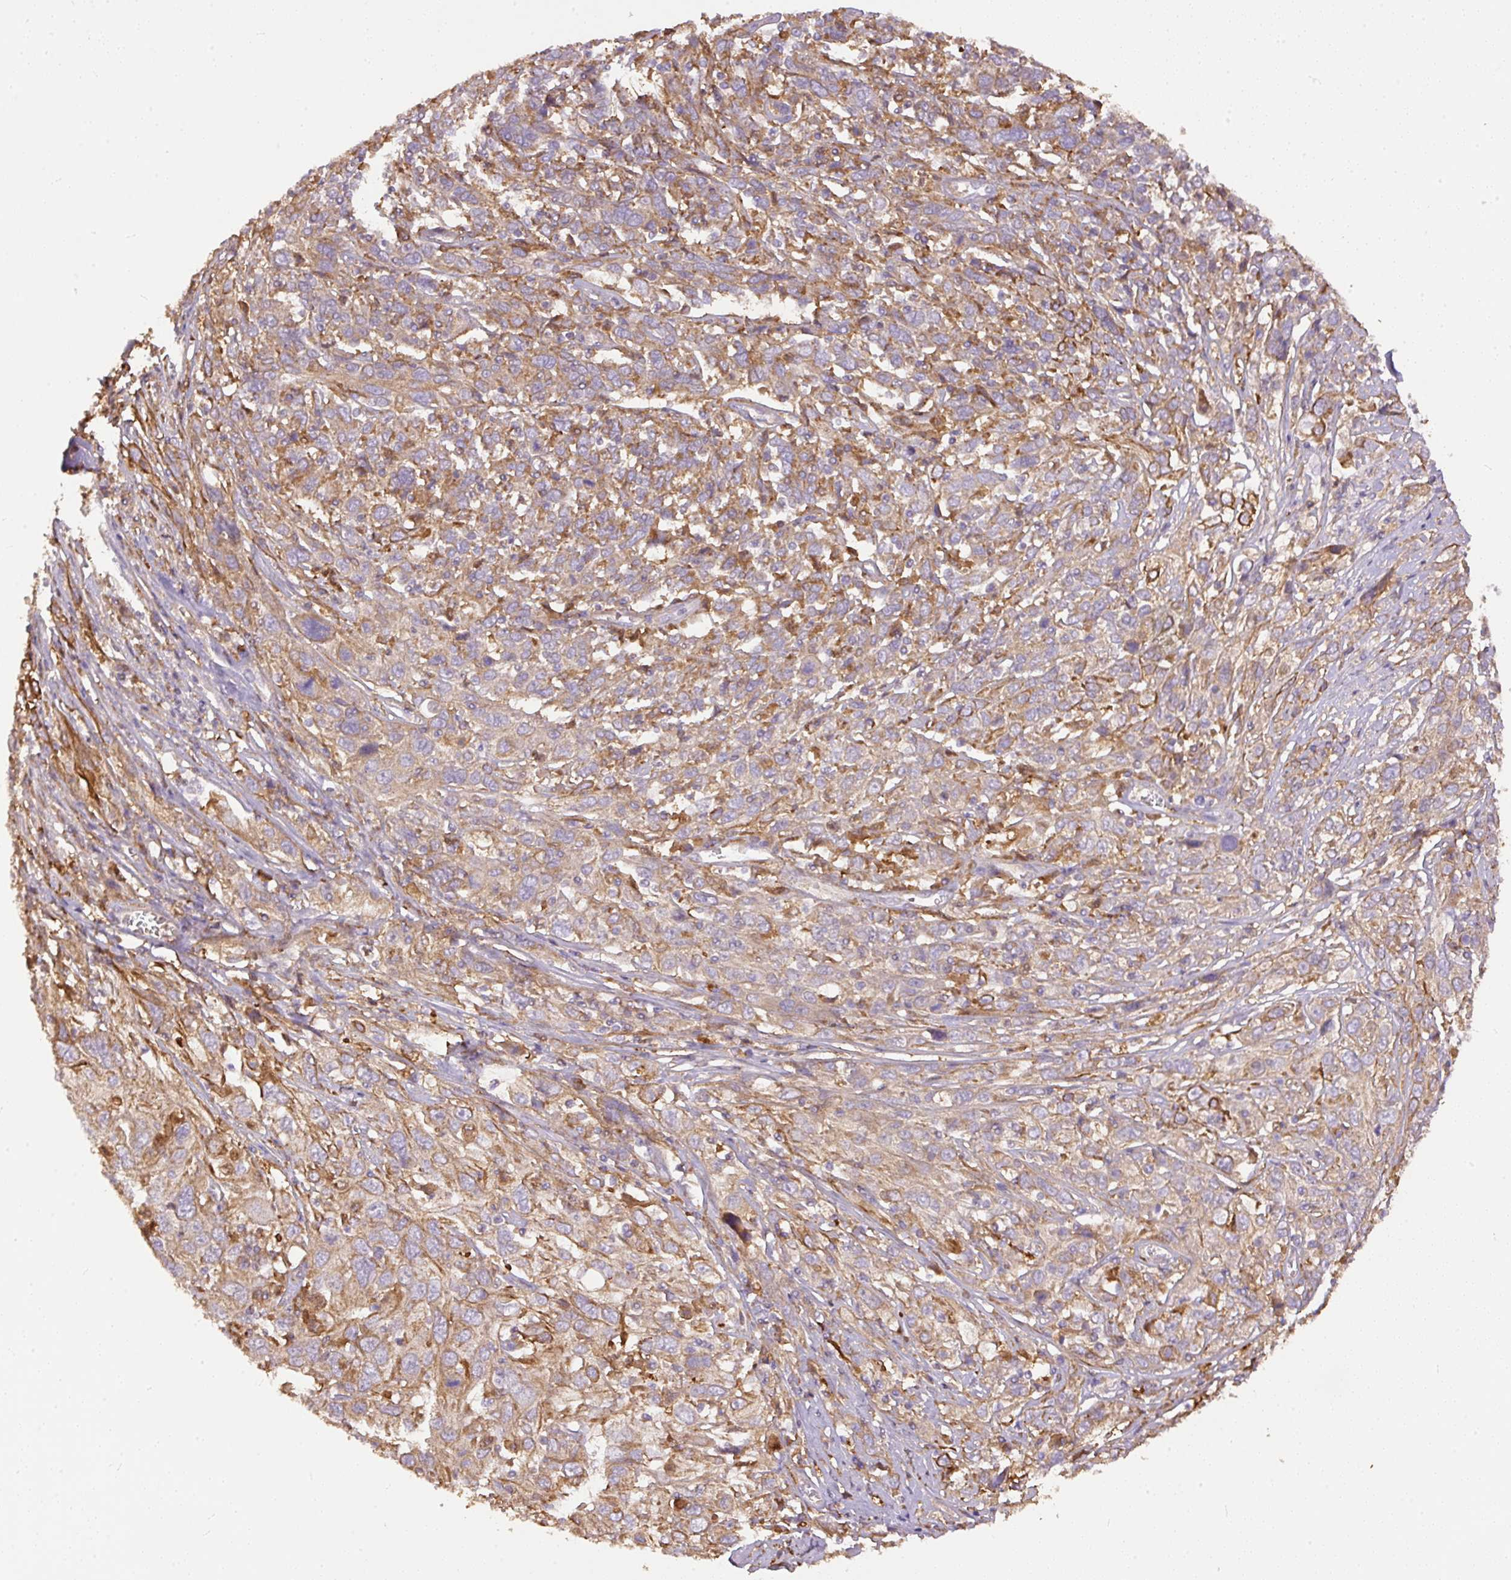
{"staining": {"intensity": "moderate", "quantity": "25%-75%", "location": "cytoplasmic/membranous"}, "tissue": "cervical cancer", "cell_type": "Tumor cells", "image_type": "cancer", "snomed": [{"axis": "morphology", "description": "Squamous cell carcinoma, NOS"}, {"axis": "topography", "description": "Cervix"}], "caption": "Immunohistochemistry (IHC) photomicrograph of neoplastic tissue: human cervical cancer (squamous cell carcinoma) stained using immunohistochemistry (IHC) displays medium levels of moderate protein expression localized specifically in the cytoplasmic/membranous of tumor cells, appearing as a cytoplasmic/membranous brown color.", "gene": "DAPK1", "patient": {"sex": "female", "age": 46}}